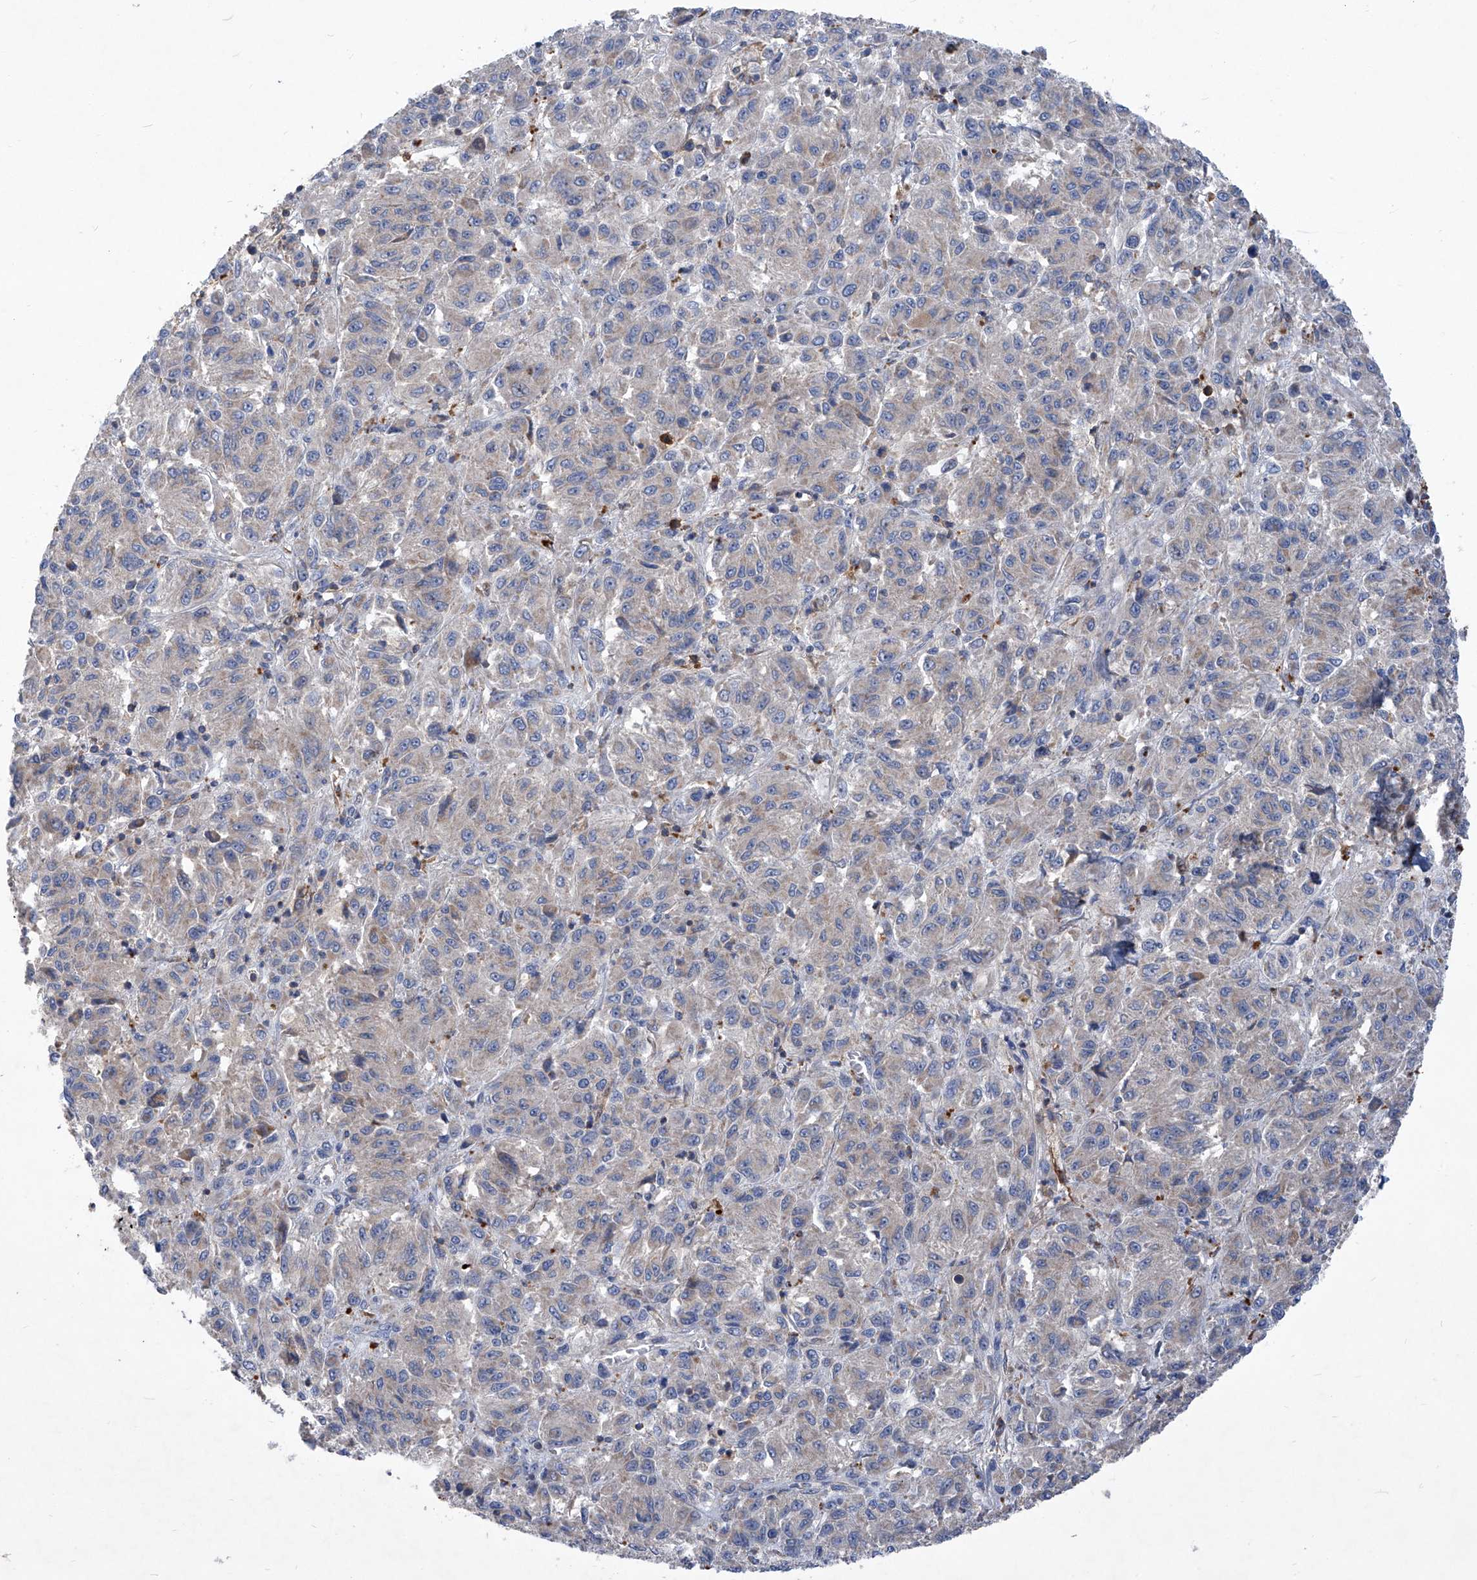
{"staining": {"intensity": "negative", "quantity": "none", "location": "none"}, "tissue": "melanoma", "cell_type": "Tumor cells", "image_type": "cancer", "snomed": [{"axis": "morphology", "description": "Malignant melanoma, Metastatic site"}, {"axis": "topography", "description": "Lung"}], "caption": "The micrograph displays no staining of tumor cells in malignant melanoma (metastatic site).", "gene": "EPHA8", "patient": {"sex": "male", "age": 64}}